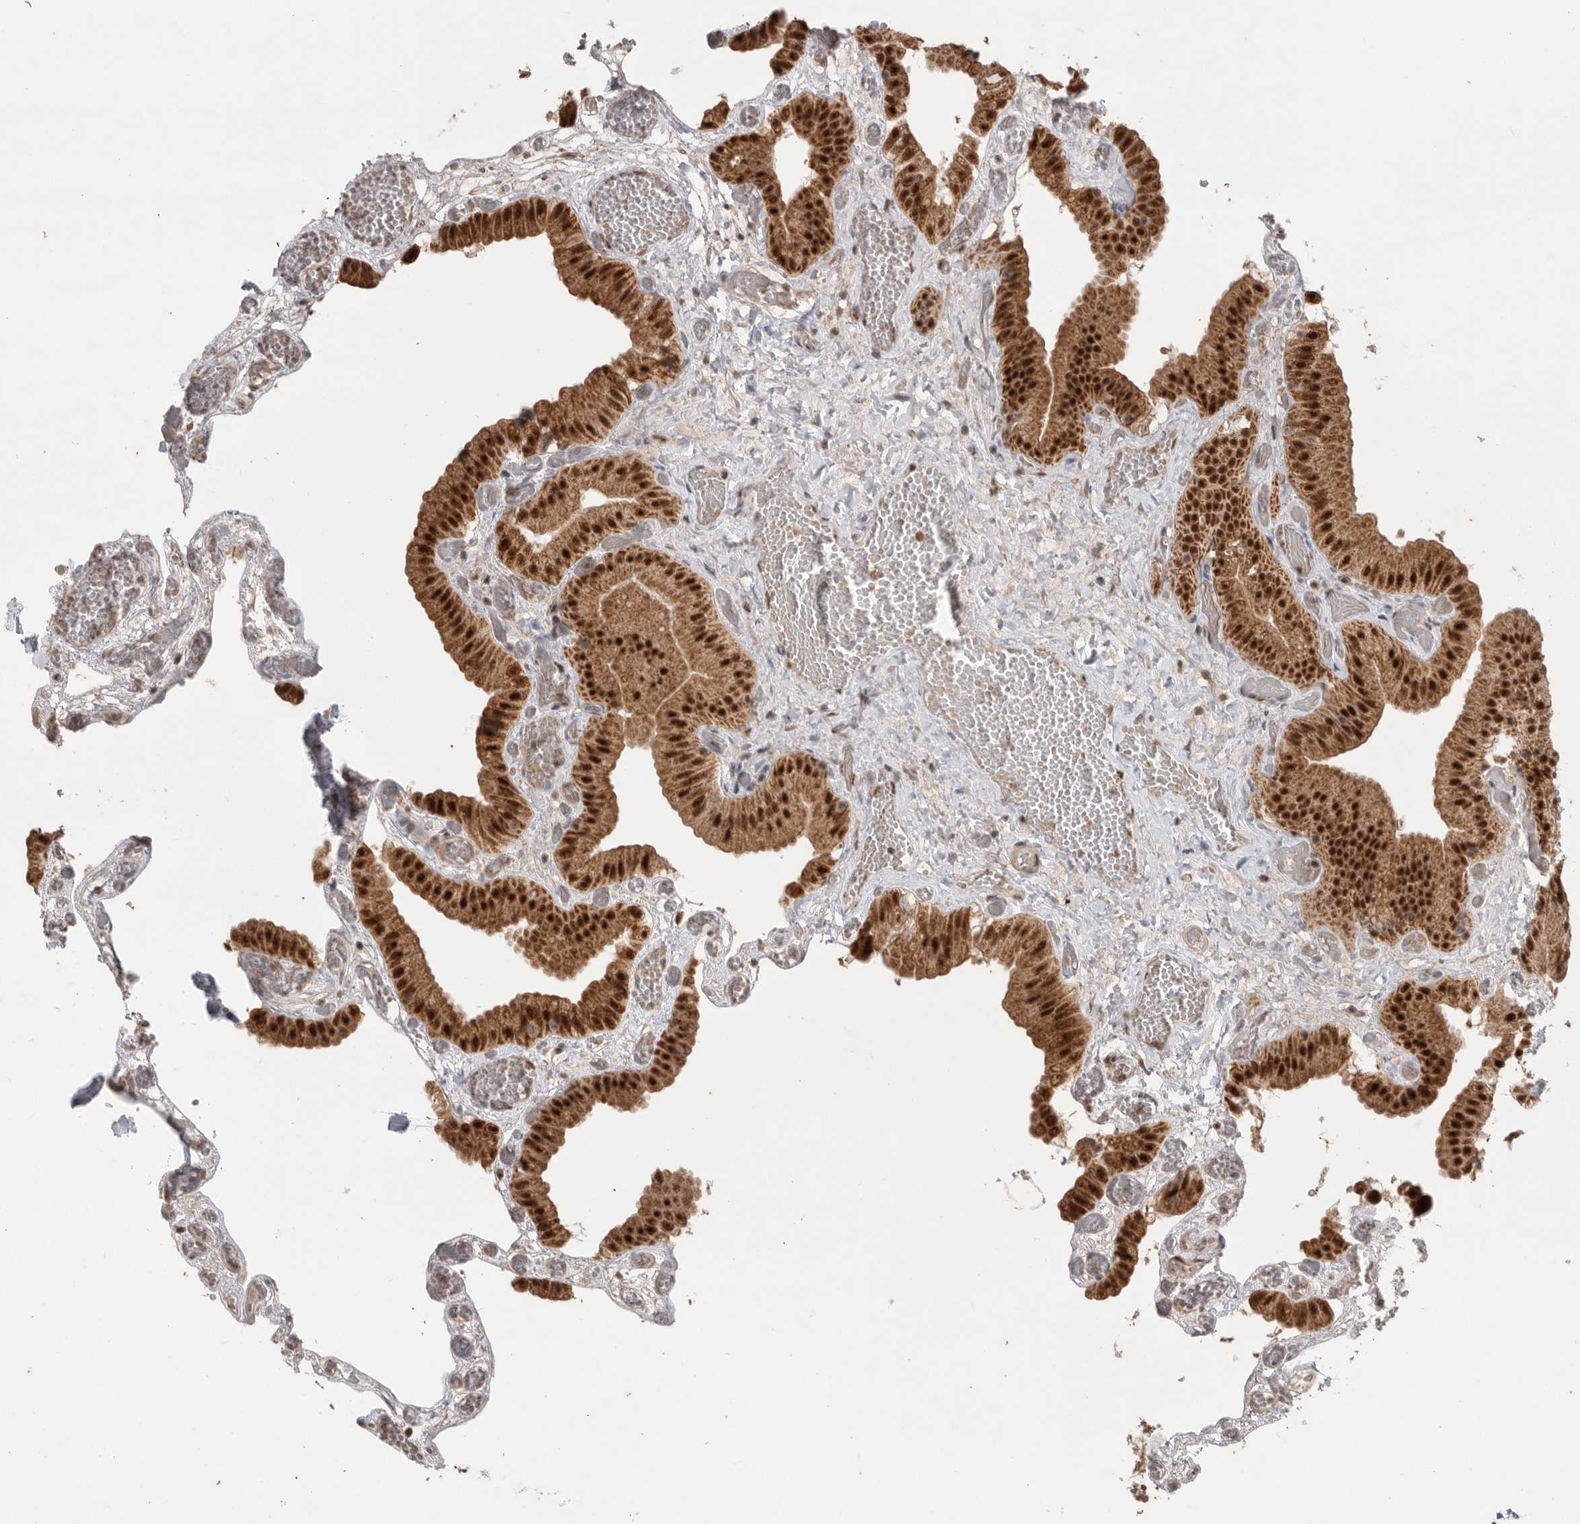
{"staining": {"intensity": "strong", "quantity": ">75%", "location": "cytoplasmic/membranous,nuclear"}, "tissue": "gallbladder", "cell_type": "Glandular cells", "image_type": "normal", "snomed": [{"axis": "morphology", "description": "Normal tissue, NOS"}, {"axis": "topography", "description": "Gallbladder"}], "caption": "An image of human gallbladder stained for a protein displays strong cytoplasmic/membranous,nuclear brown staining in glandular cells. Immunohistochemistry (ihc) stains the protein of interest in brown and the nuclei are stained blue.", "gene": "PPP1R10", "patient": {"sex": "female", "age": 64}}